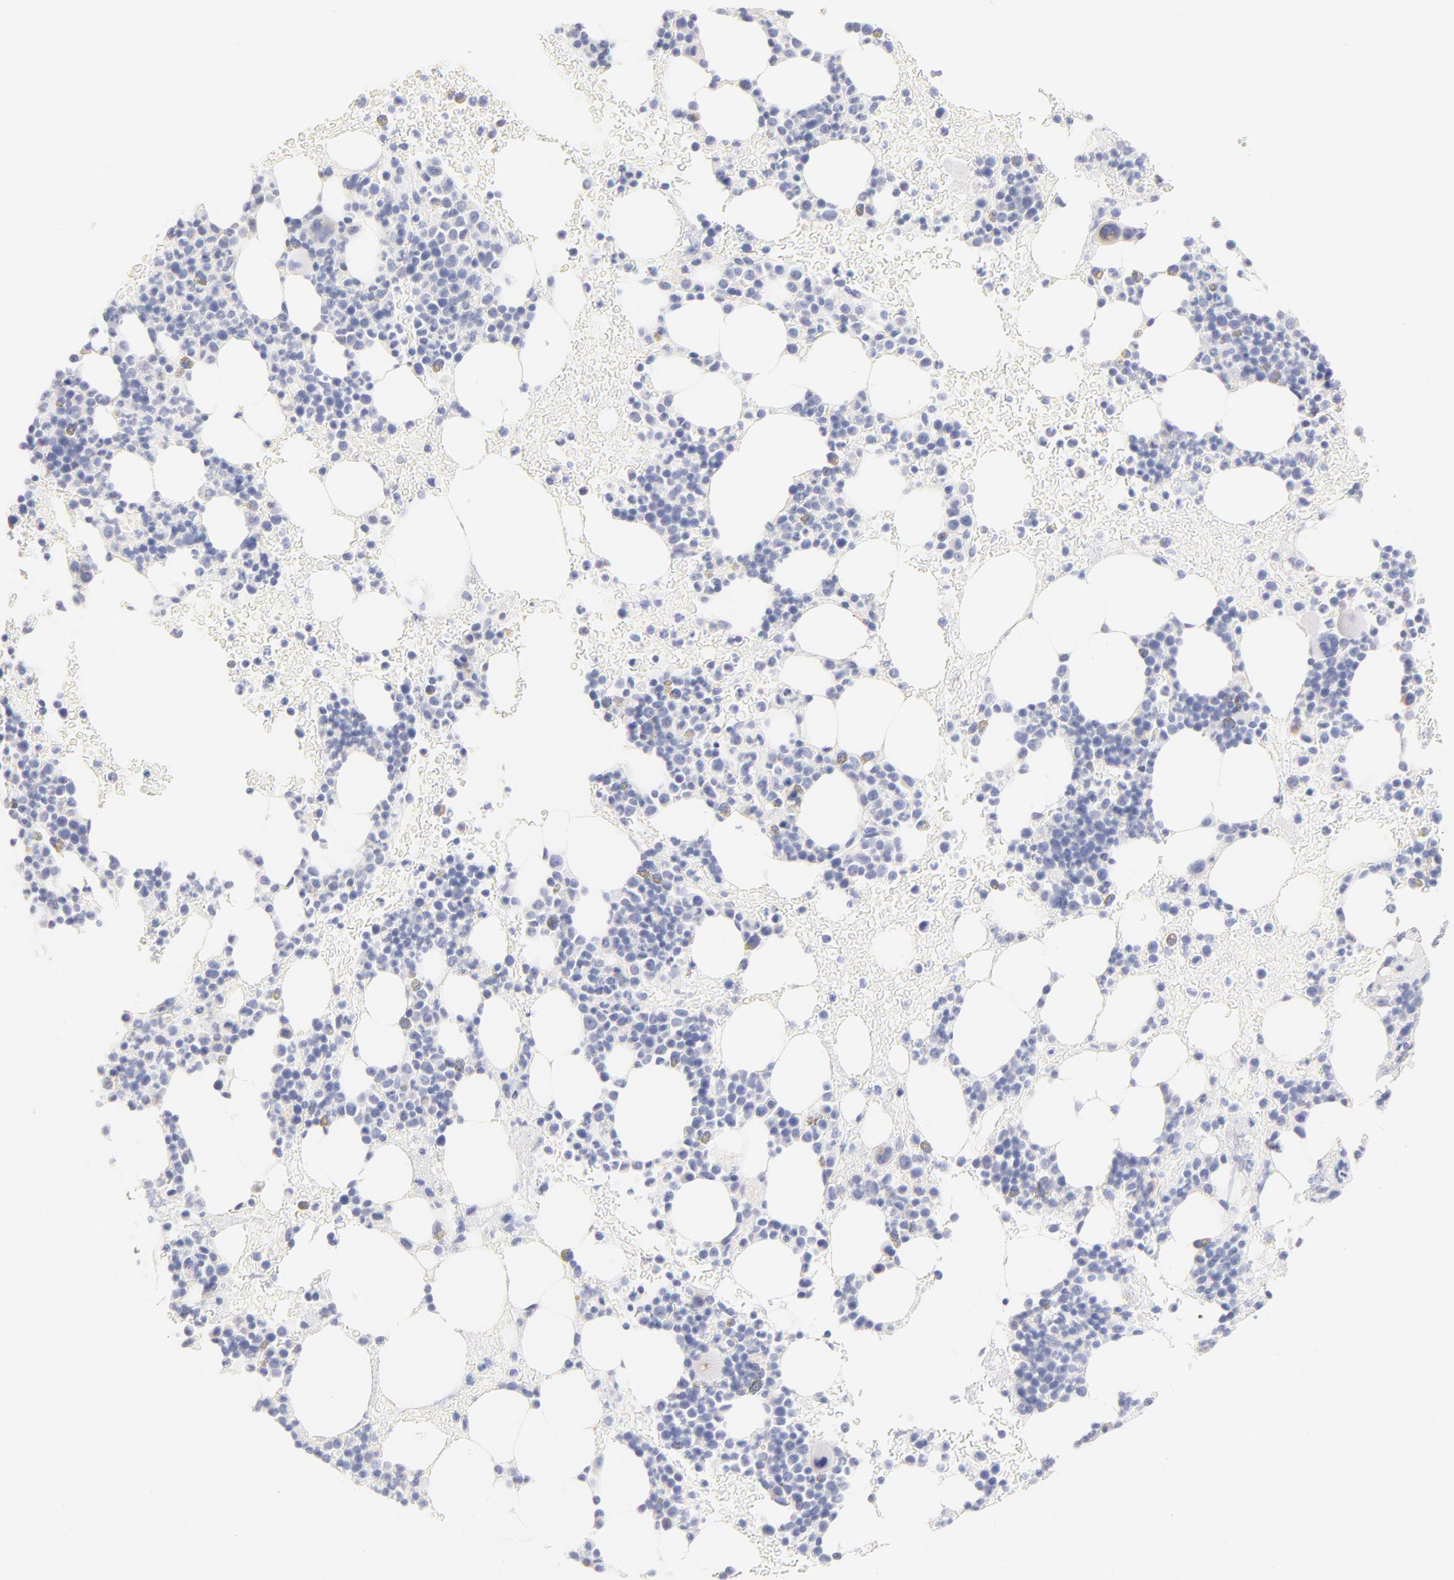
{"staining": {"intensity": "negative", "quantity": "none", "location": "none"}, "tissue": "bone marrow", "cell_type": "Hematopoietic cells", "image_type": "normal", "snomed": [{"axis": "morphology", "description": "Normal tissue, NOS"}, {"axis": "topography", "description": "Bone marrow"}], "caption": "This is an immunohistochemistry histopathology image of benign human bone marrow. There is no staining in hematopoietic cells.", "gene": "AIFM1", "patient": {"sex": "male", "age": 17}}